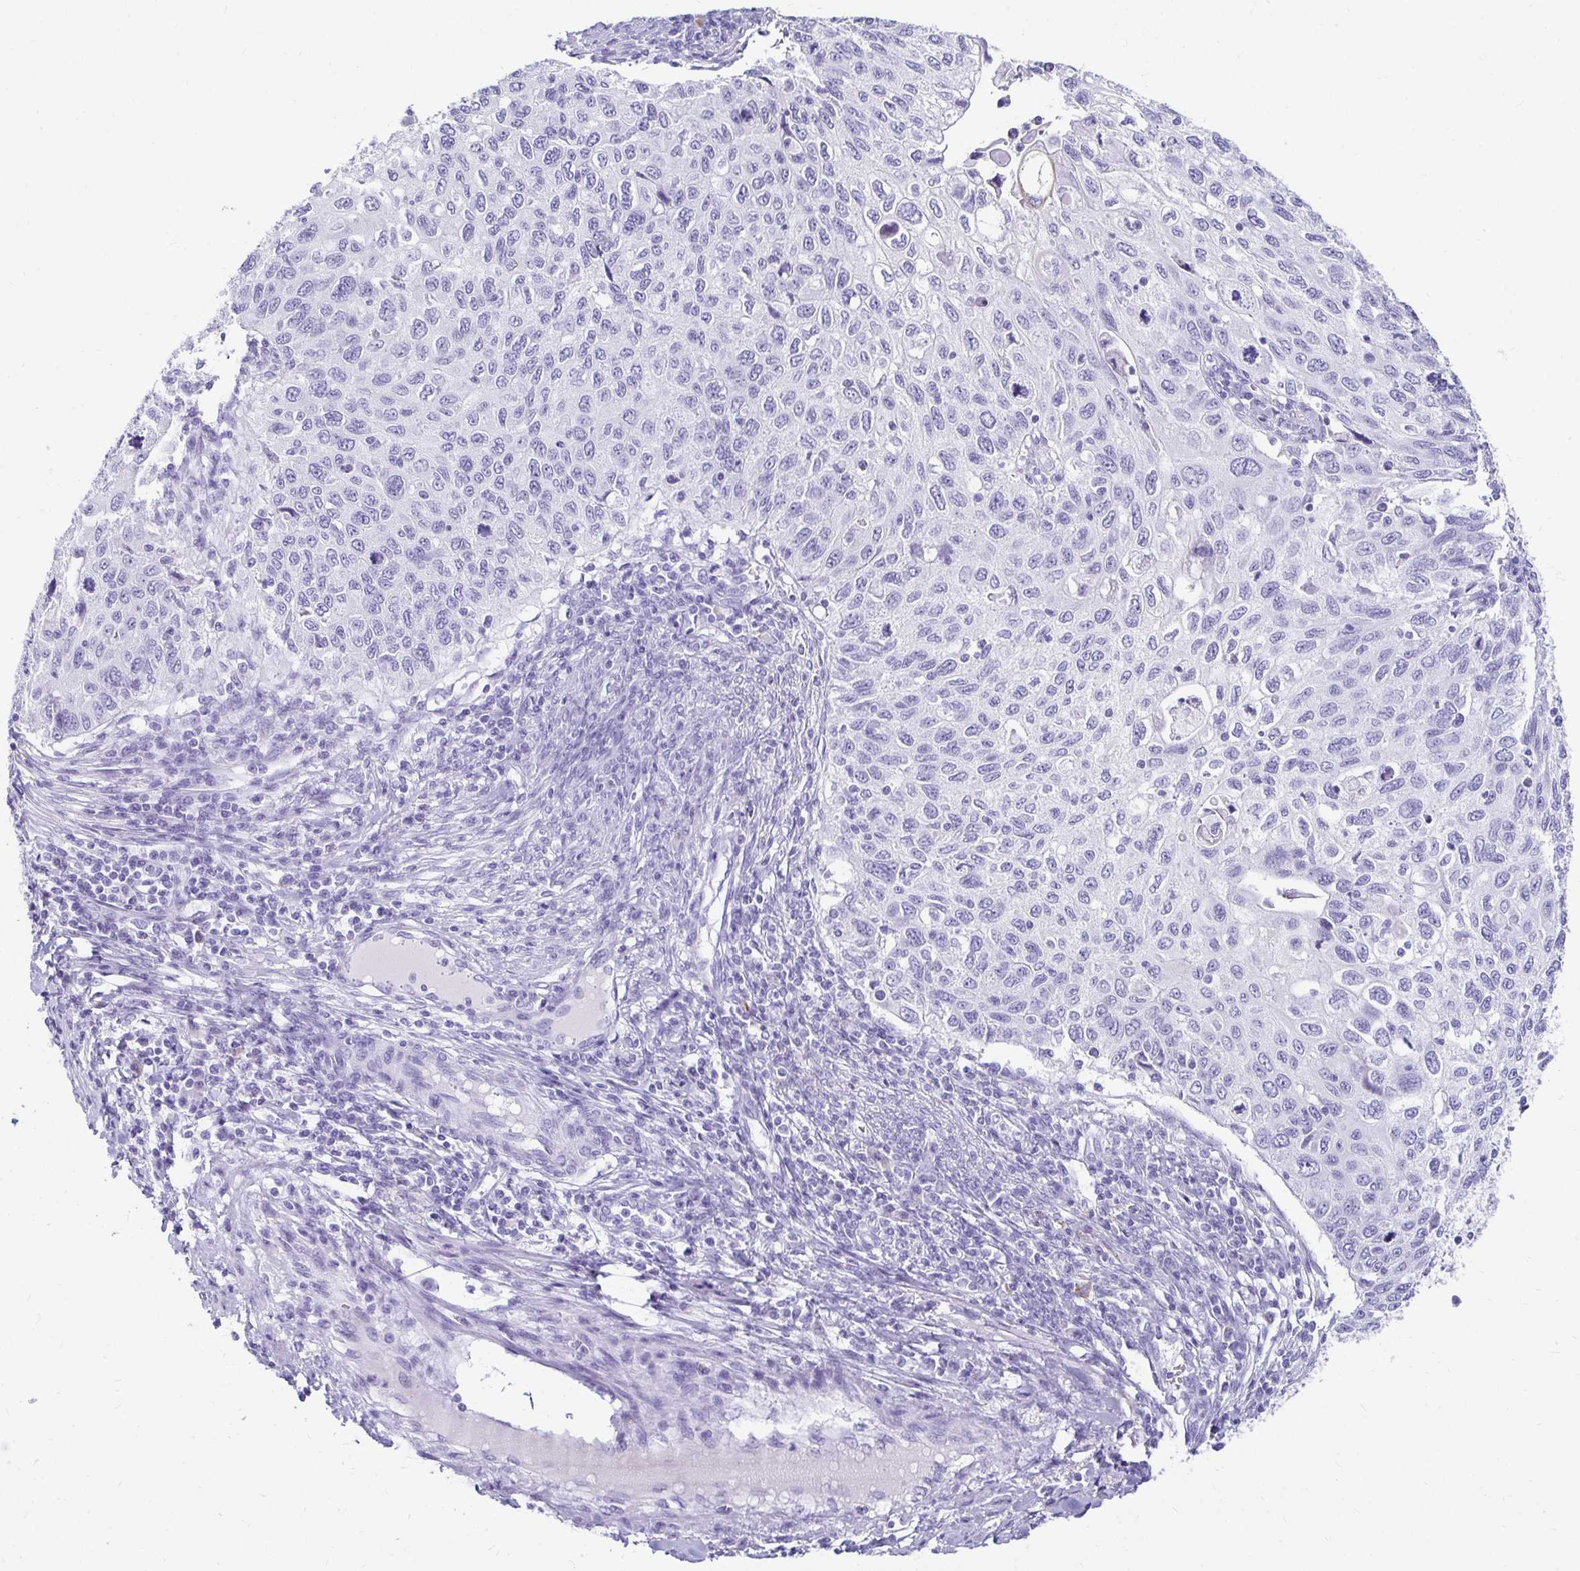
{"staining": {"intensity": "negative", "quantity": "none", "location": "none"}, "tissue": "cervical cancer", "cell_type": "Tumor cells", "image_type": "cancer", "snomed": [{"axis": "morphology", "description": "Squamous cell carcinoma, NOS"}, {"axis": "topography", "description": "Cervix"}], "caption": "Immunohistochemistry (IHC) histopathology image of cervical squamous cell carcinoma stained for a protein (brown), which demonstrates no positivity in tumor cells.", "gene": "CST6", "patient": {"sex": "female", "age": 70}}